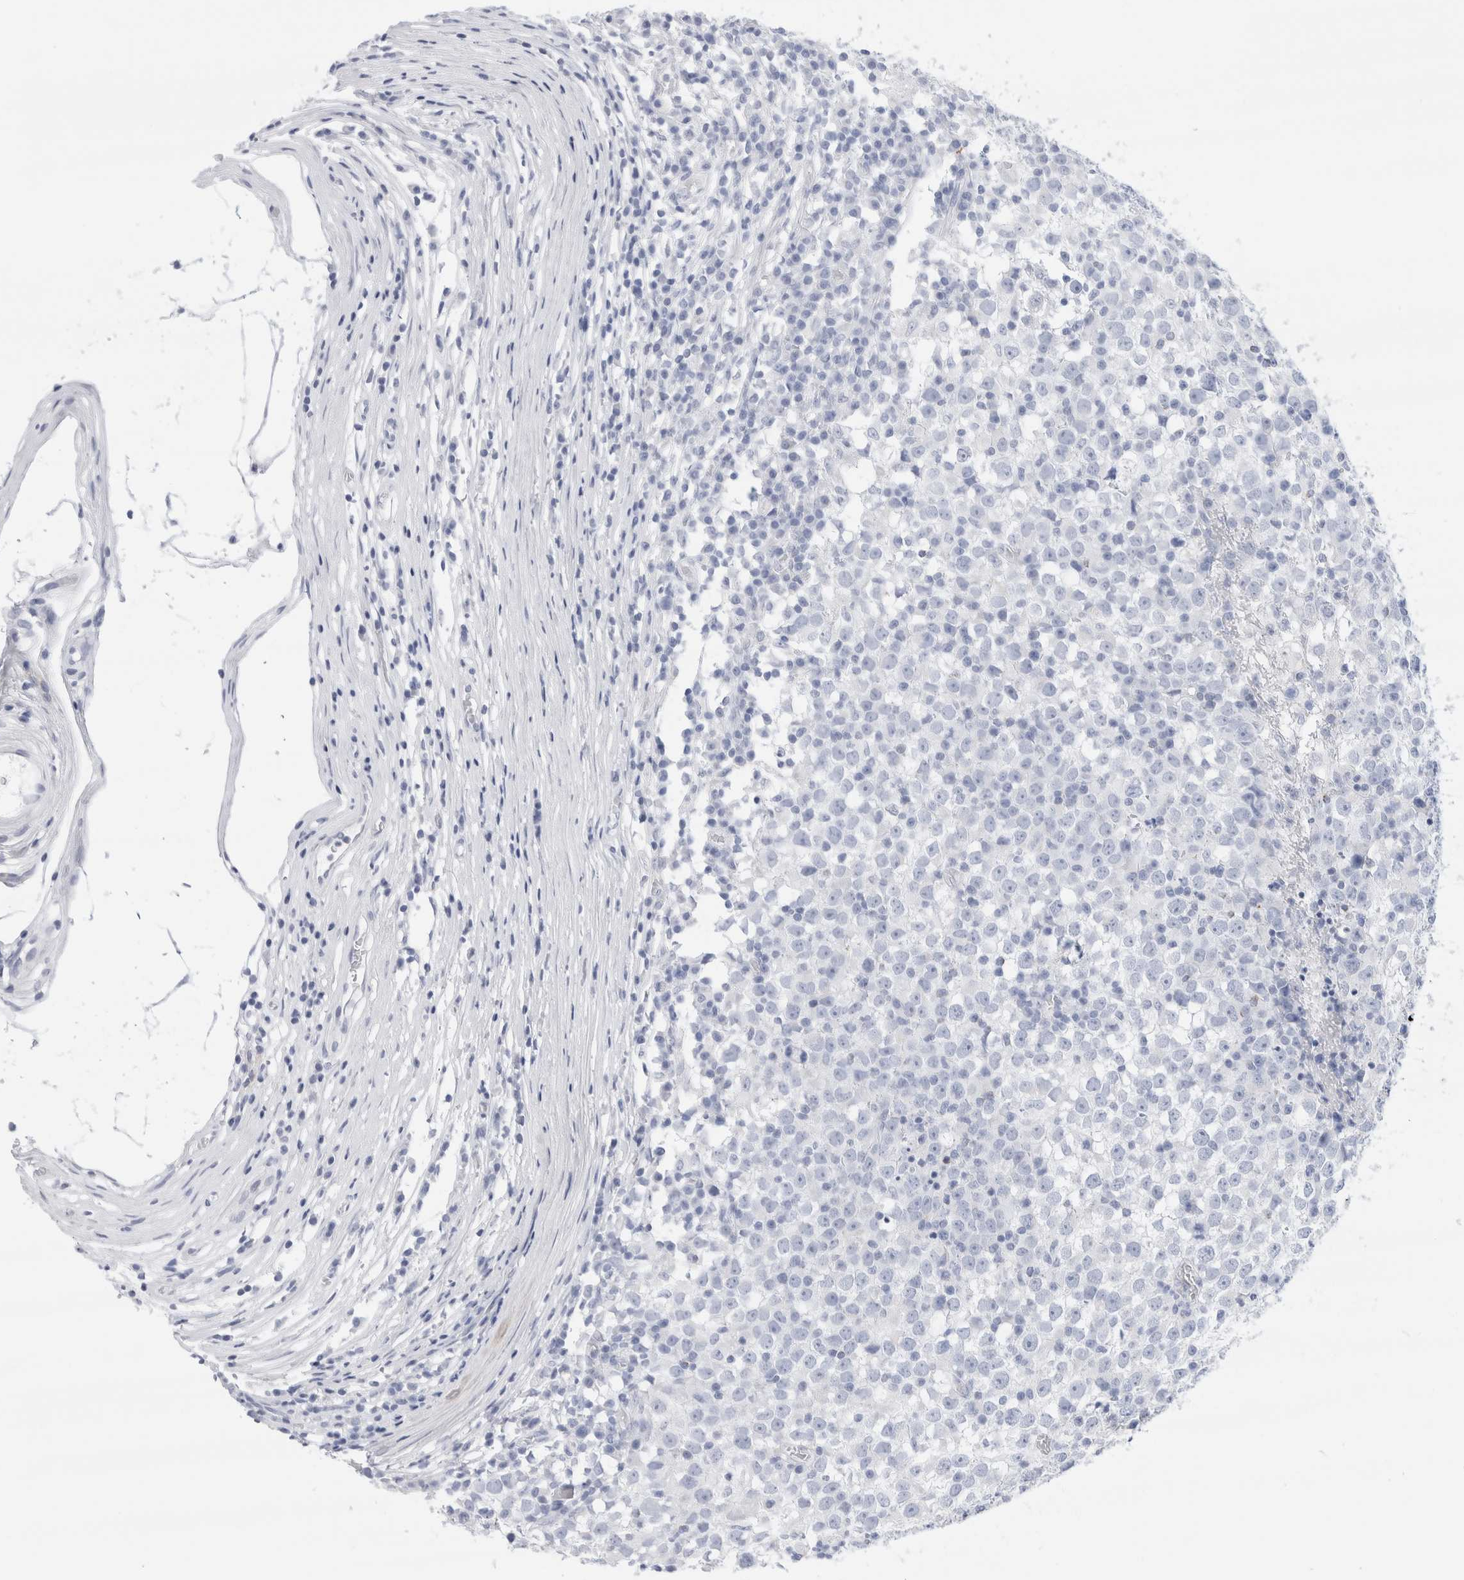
{"staining": {"intensity": "negative", "quantity": "none", "location": "none"}, "tissue": "testis cancer", "cell_type": "Tumor cells", "image_type": "cancer", "snomed": [{"axis": "morphology", "description": "Seminoma, NOS"}, {"axis": "topography", "description": "Testis"}], "caption": "High magnification brightfield microscopy of testis cancer (seminoma) stained with DAB (3,3'-diaminobenzidine) (brown) and counterstained with hematoxylin (blue): tumor cells show no significant expression. Brightfield microscopy of IHC stained with DAB (3,3'-diaminobenzidine) (brown) and hematoxylin (blue), captured at high magnification.", "gene": "ECHDC2", "patient": {"sex": "male", "age": 65}}